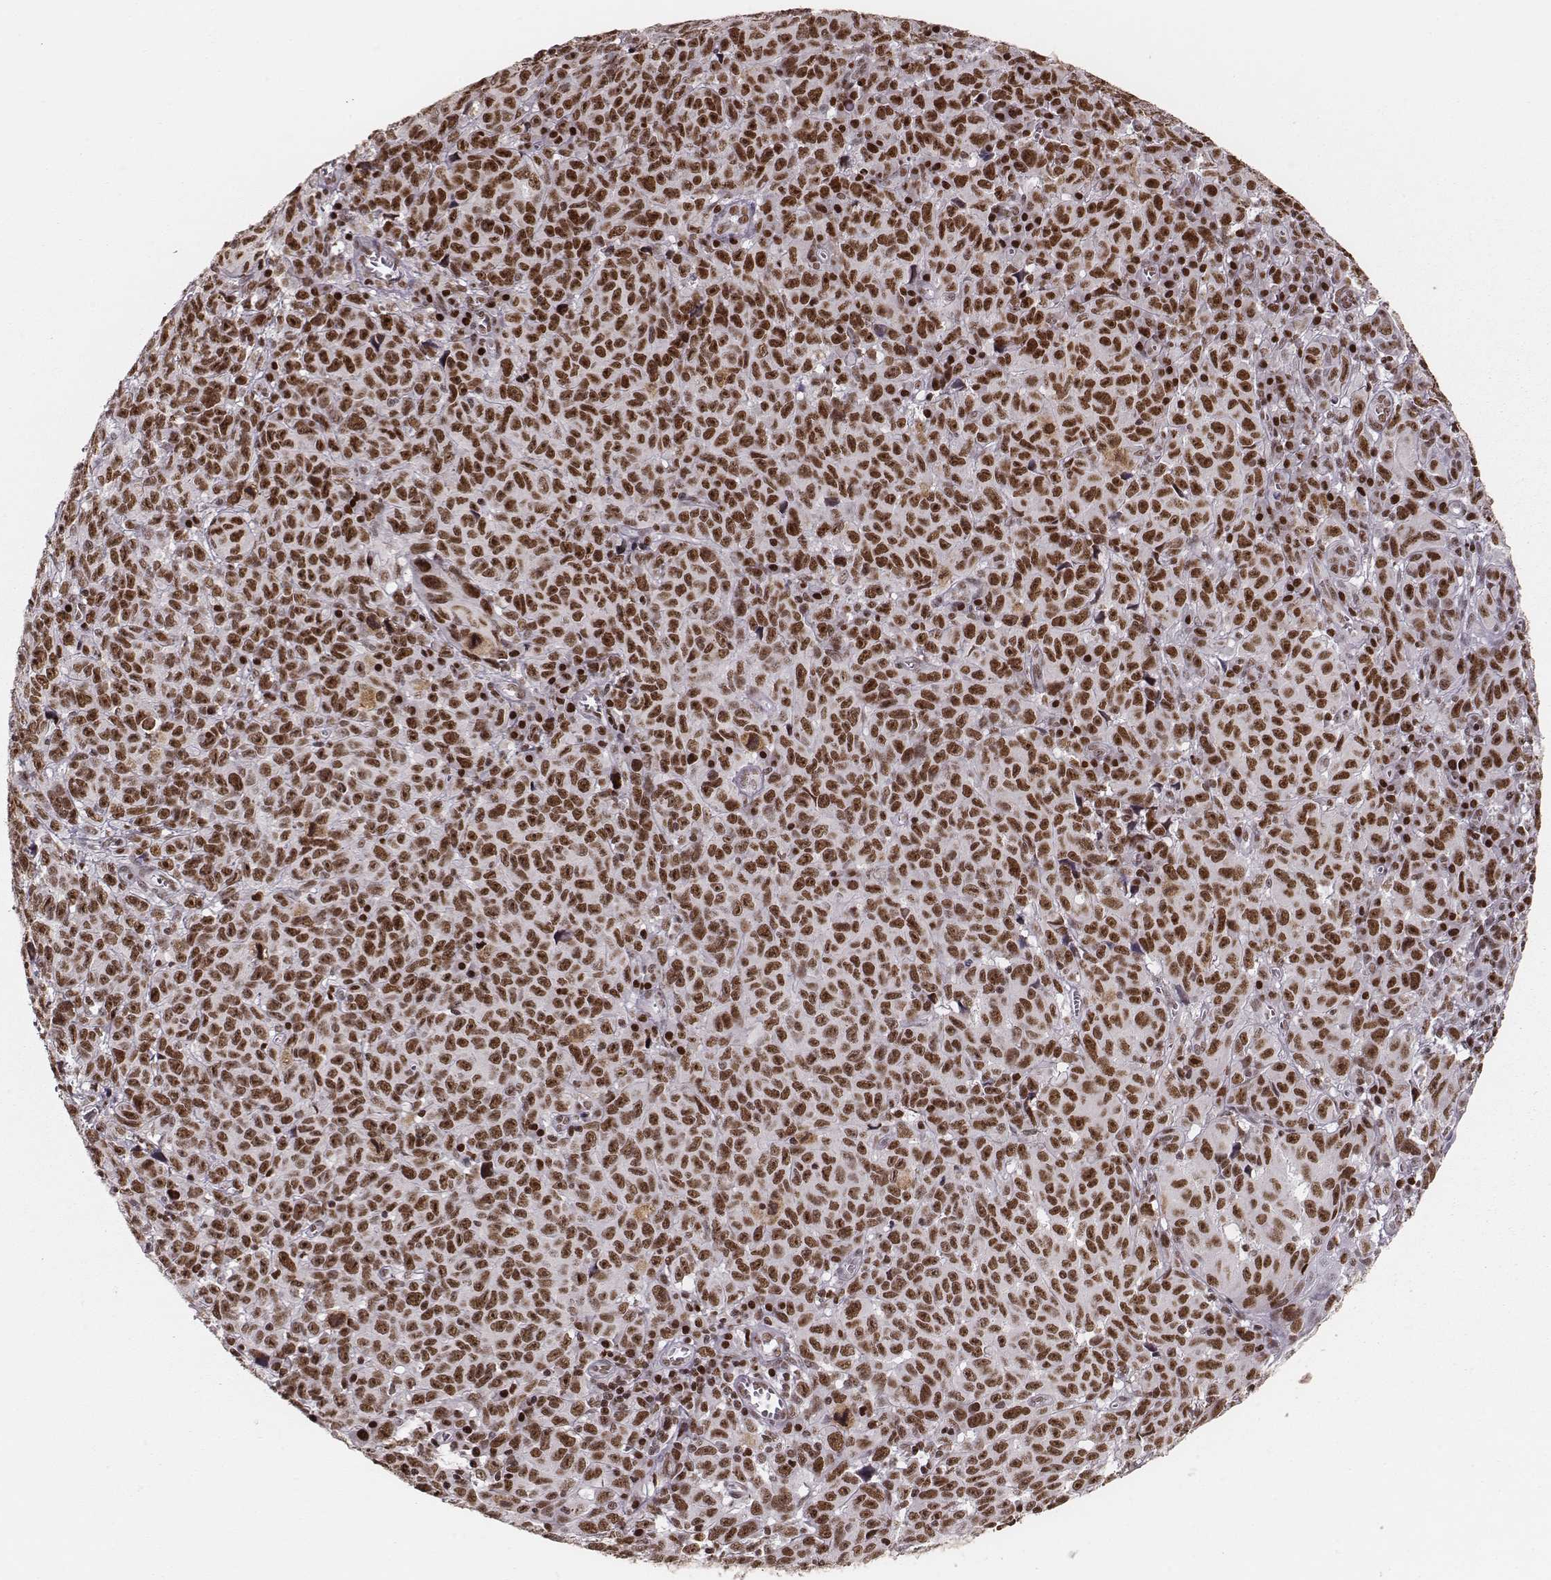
{"staining": {"intensity": "strong", "quantity": ">75%", "location": "nuclear"}, "tissue": "melanoma", "cell_type": "Tumor cells", "image_type": "cancer", "snomed": [{"axis": "morphology", "description": "Malignant melanoma, NOS"}, {"axis": "topography", "description": "Vulva, labia, clitoris and Bartholin´s gland, NO"}], "caption": "A high amount of strong nuclear expression is seen in about >75% of tumor cells in malignant melanoma tissue. The protein of interest is shown in brown color, while the nuclei are stained blue.", "gene": "PARP1", "patient": {"sex": "female", "age": 75}}